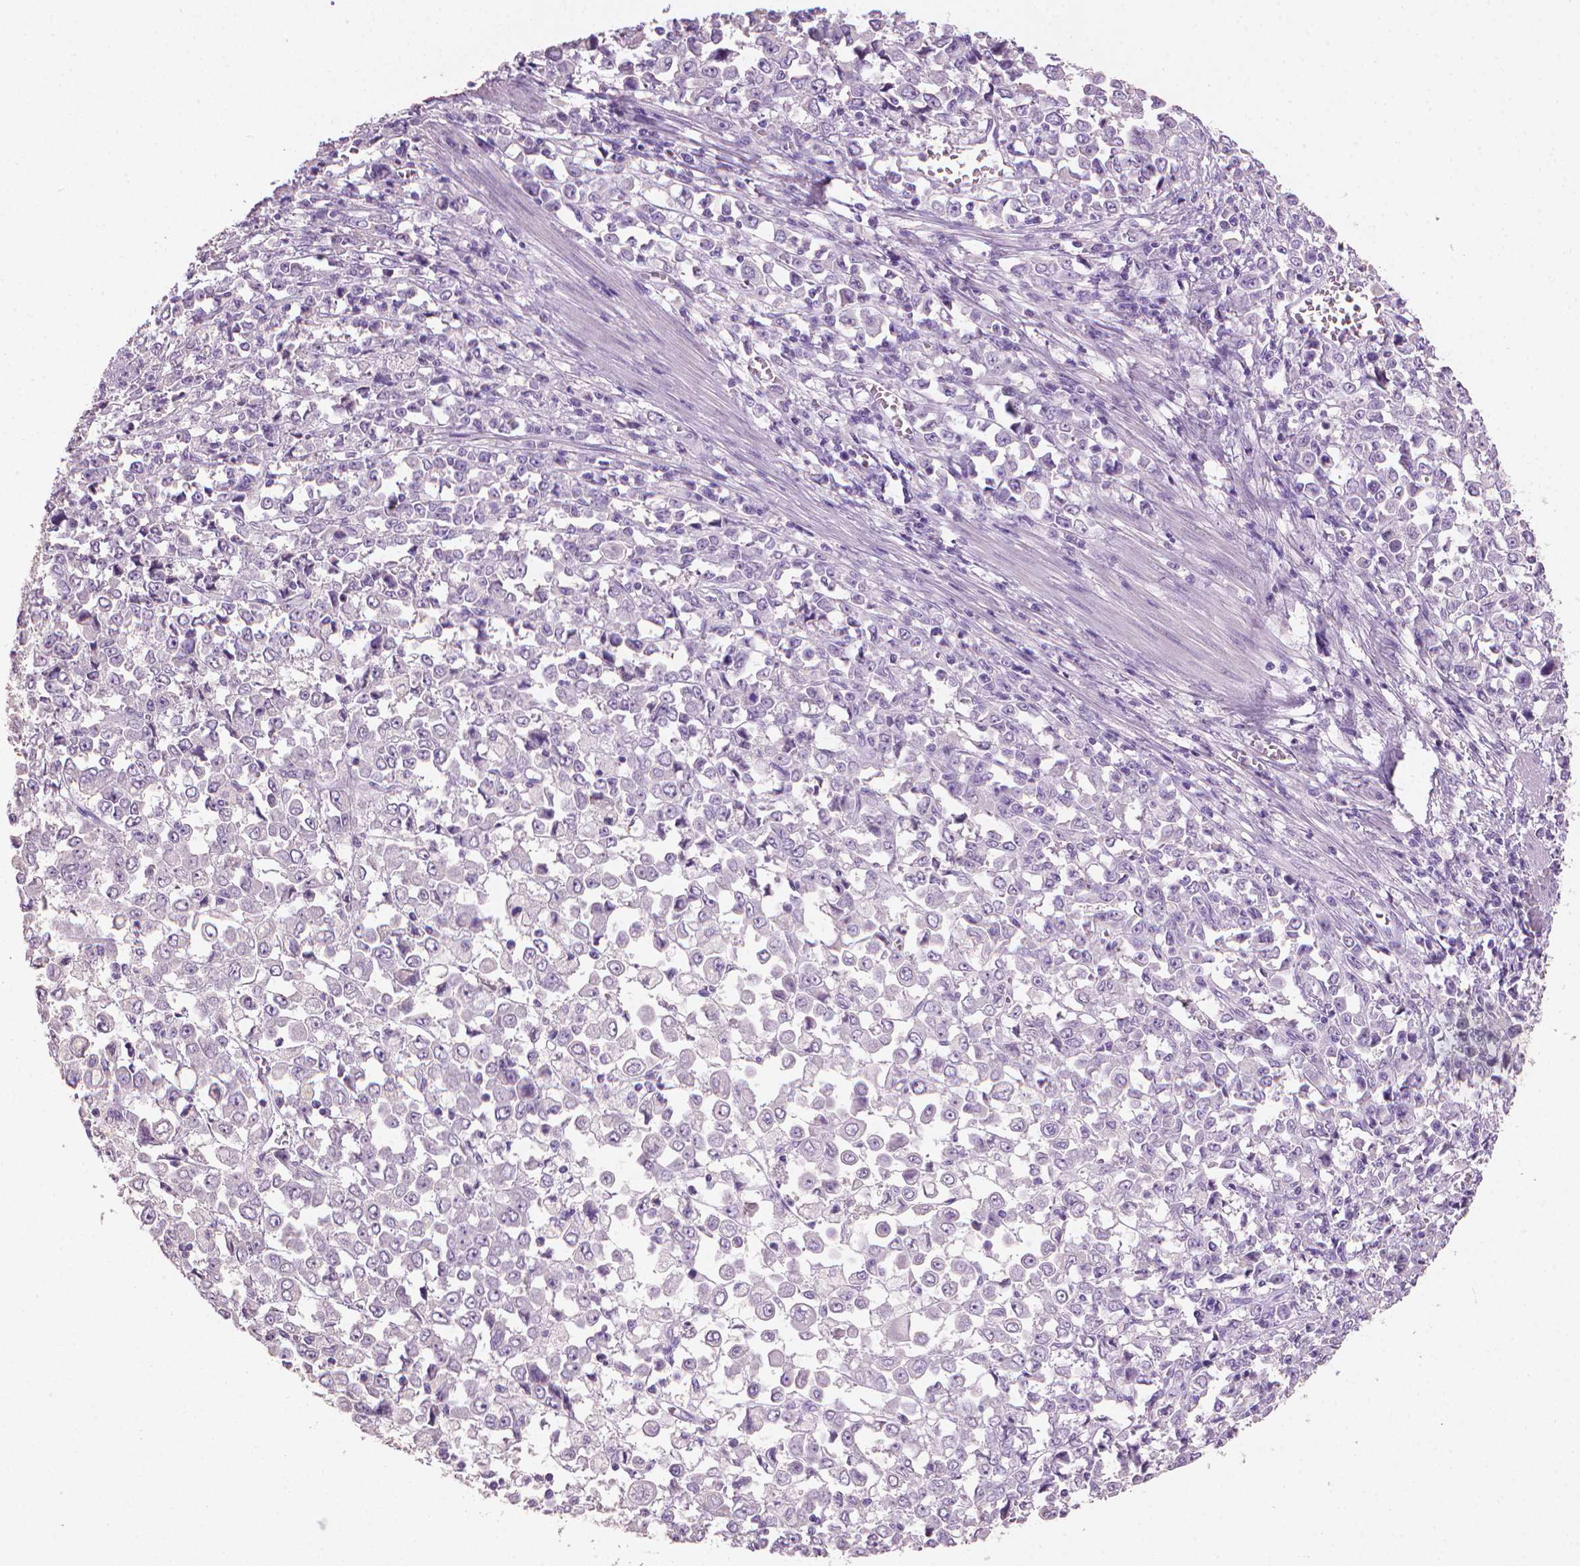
{"staining": {"intensity": "negative", "quantity": "none", "location": "none"}, "tissue": "stomach cancer", "cell_type": "Tumor cells", "image_type": "cancer", "snomed": [{"axis": "morphology", "description": "Adenocarcinoma, NOS"}, {"axis": "topography", "description": "Stomach, upper"}], "caption": "This is a micrograph of IHC staining of stomach cancer (adenocarcinoma), which shows no expression in tumor cells.", "gene": "MLANA", "patient": {"sex": "male", "age": 70}}